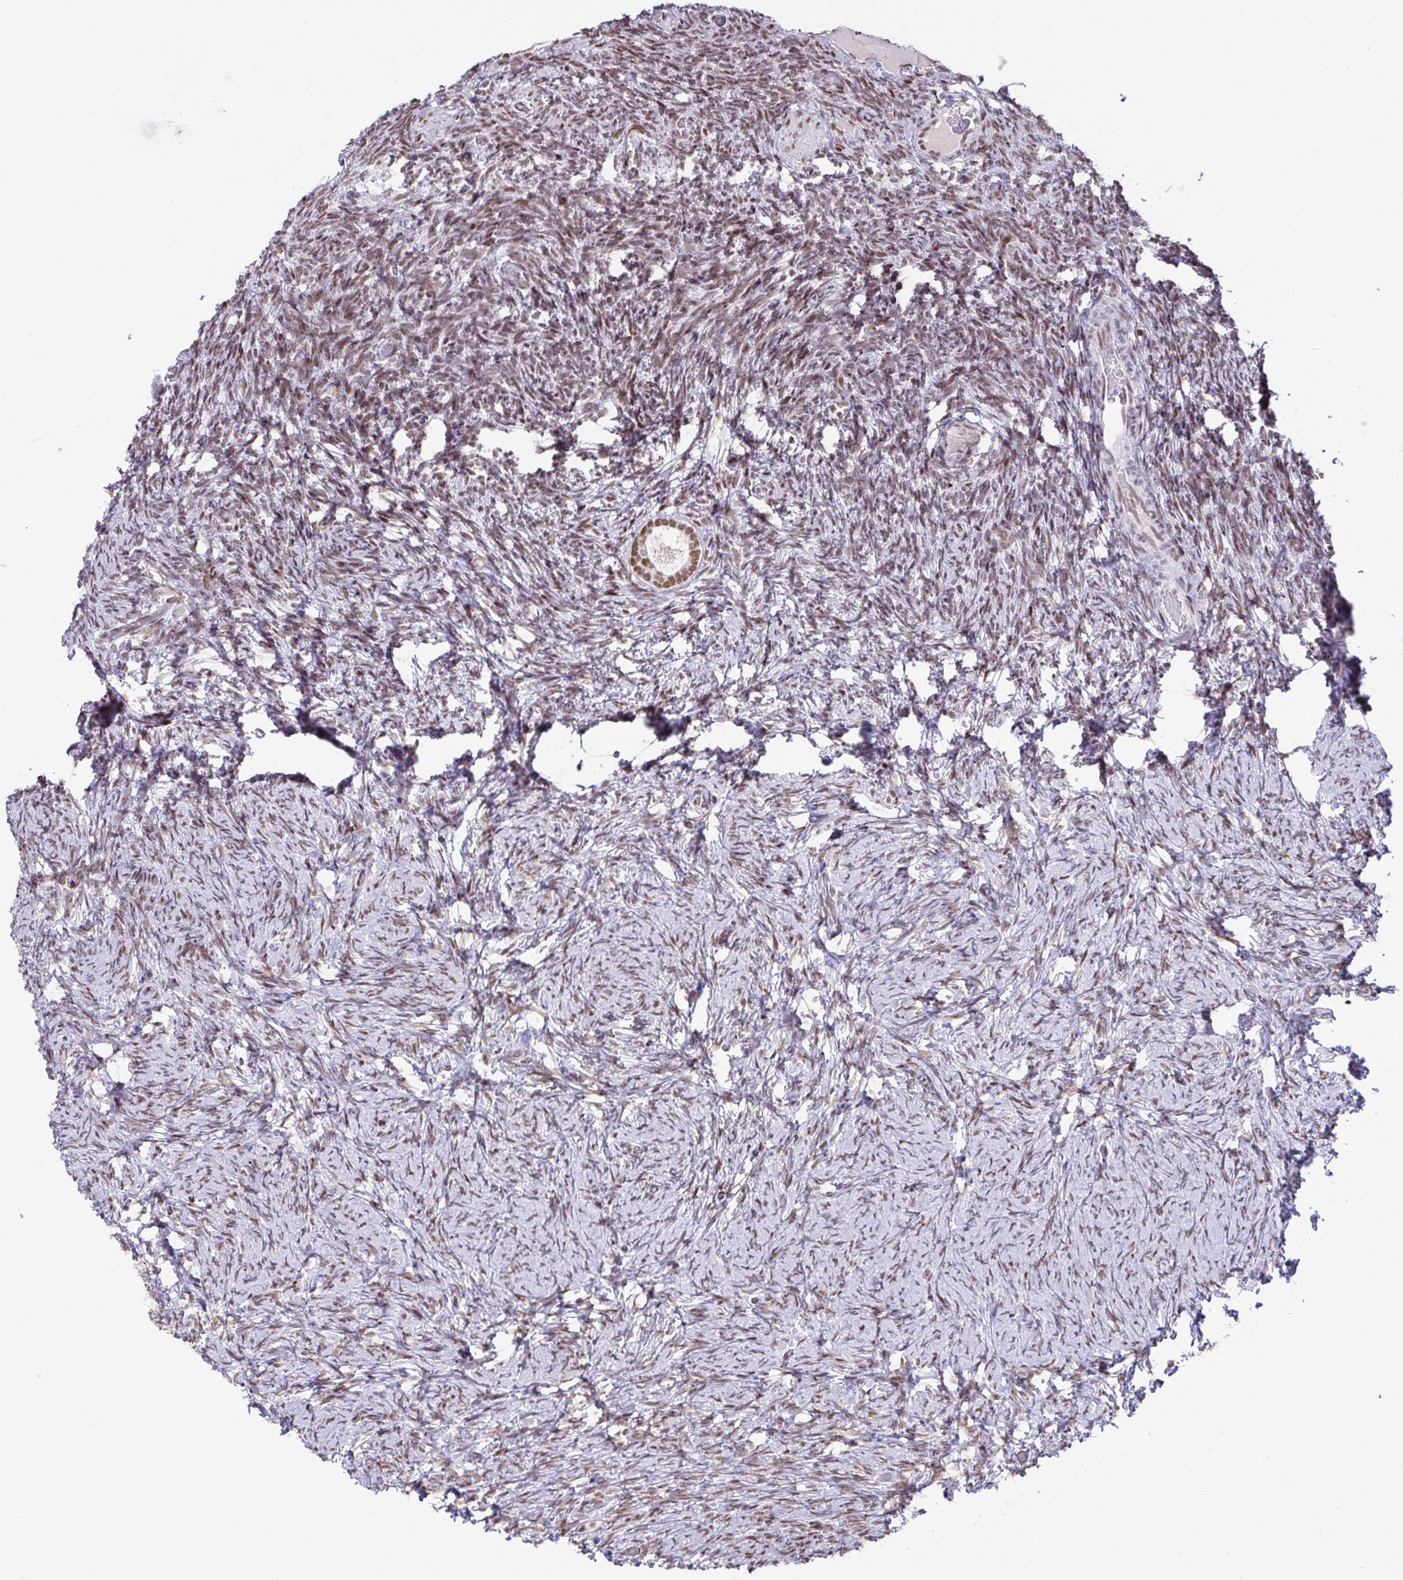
{"staining": {"intensity": "moderate", "quantity": ">75%", "location": "nuclear"}, "tissue": "ovary", "cell_type": "Follicle cells", "image_type": "normal", "snomed": [{"axis": "morphology", "description": "Normal tissue, NOS"}, {"axis": "topography", "description": "Ovary"}], "caption": "High-power microscopy captured an immunohistochemistry (IHC) histopathology image of unremarkable ovary, revealing moderate nuclear expression in approximately >75% of follicle cells.", "gene": "CLP1", "patient": {"sex": "female", "age": 34}}